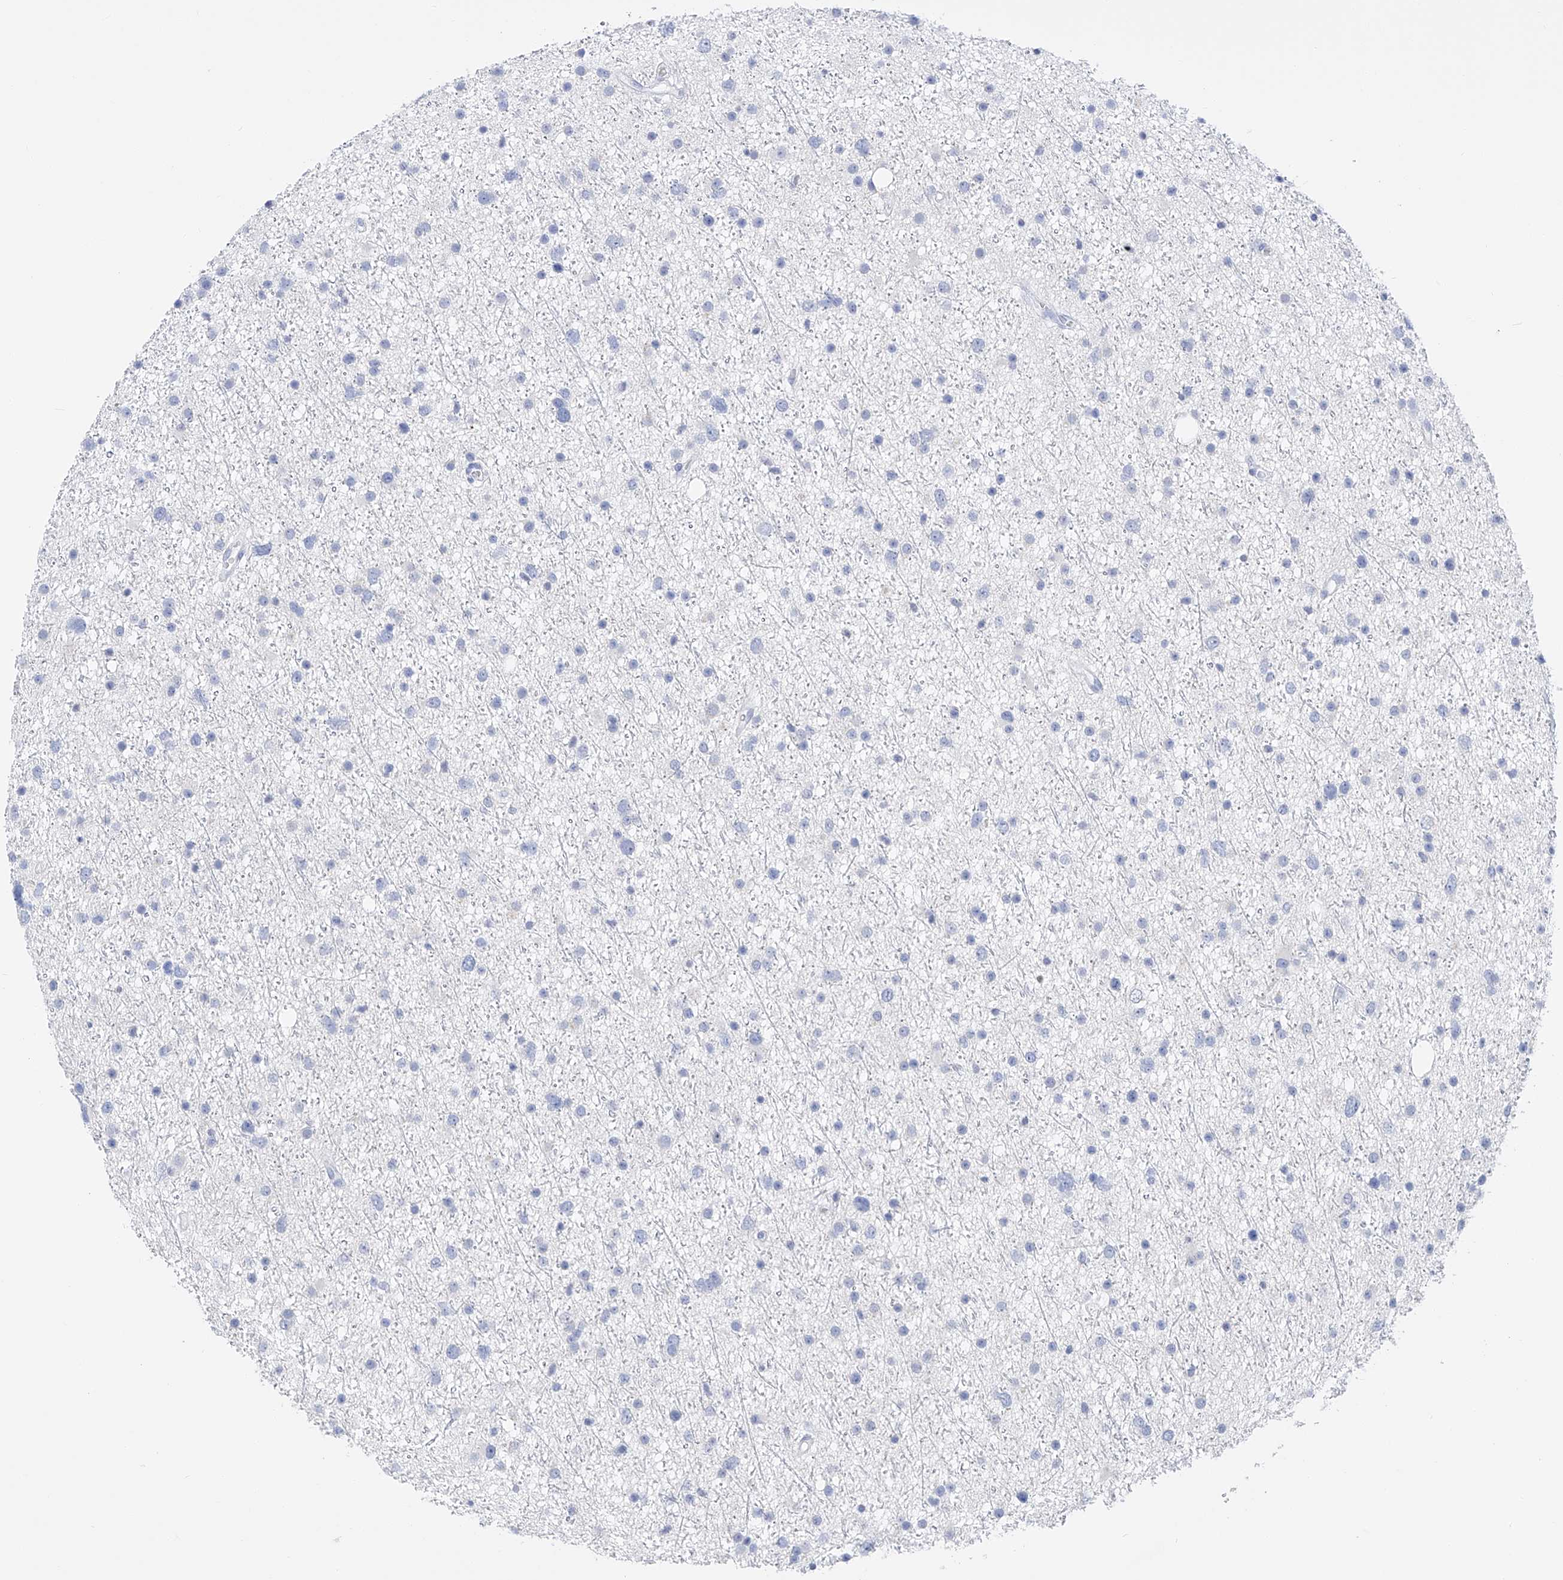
{"staining": {"intensity": "negative", "quantity": "none", "location": "none"}, "tissue": "glioma", "cell_type": "Tumor cells", "image_type": "cancer", "snomed": [{"axis": "morphology", "description": "Glioma, malignant, Low grade"}, {"axis": "topography", "description": "Cerebral cortex"}], "caption": "Tumor cells show no significant positivity in malignant glioma (low-grade).", "gene": "FLG", "patient": {"sex": "female", "age": 39}}